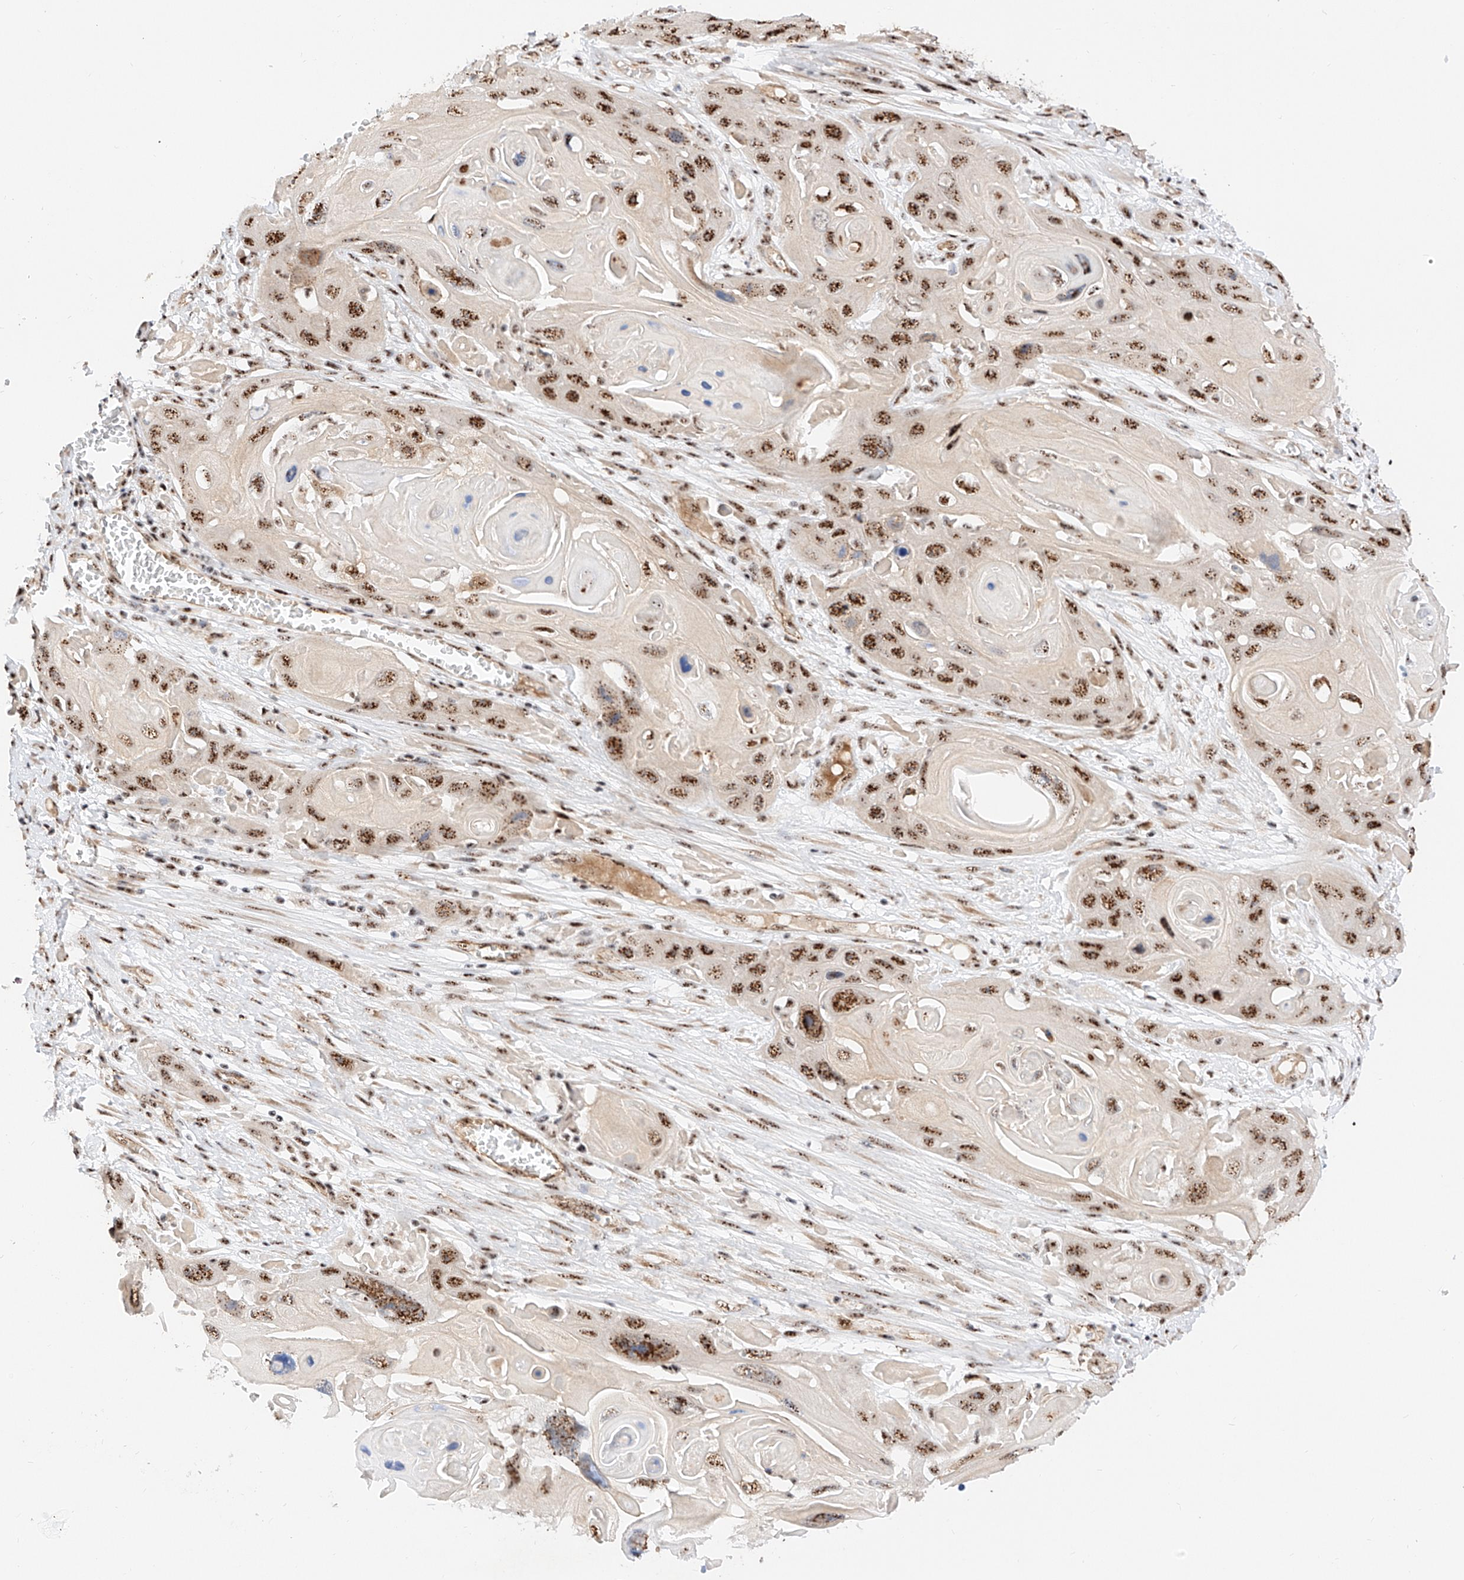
{"staining": {"intensity": "strong", "quantity": ">75%", "location": "nuclear"}, "tissue": "skin cancer", "cell_type": "Tumor cells", "image_type": "cancer", "snomed": [{"axis": "morphology", "description": "Squamous cell carcinoma, NOS"}, {"axis": "topography", "description": "Skin"}], "caption": "Immunohistochemistry (IHC) of human squamous cell carcinoma (skin) displays high levels of strong nuclear staining in about >75% of tumor cells.", "gene": "ATXN7L2", "patient": {"sex": "male", "age": 55}}